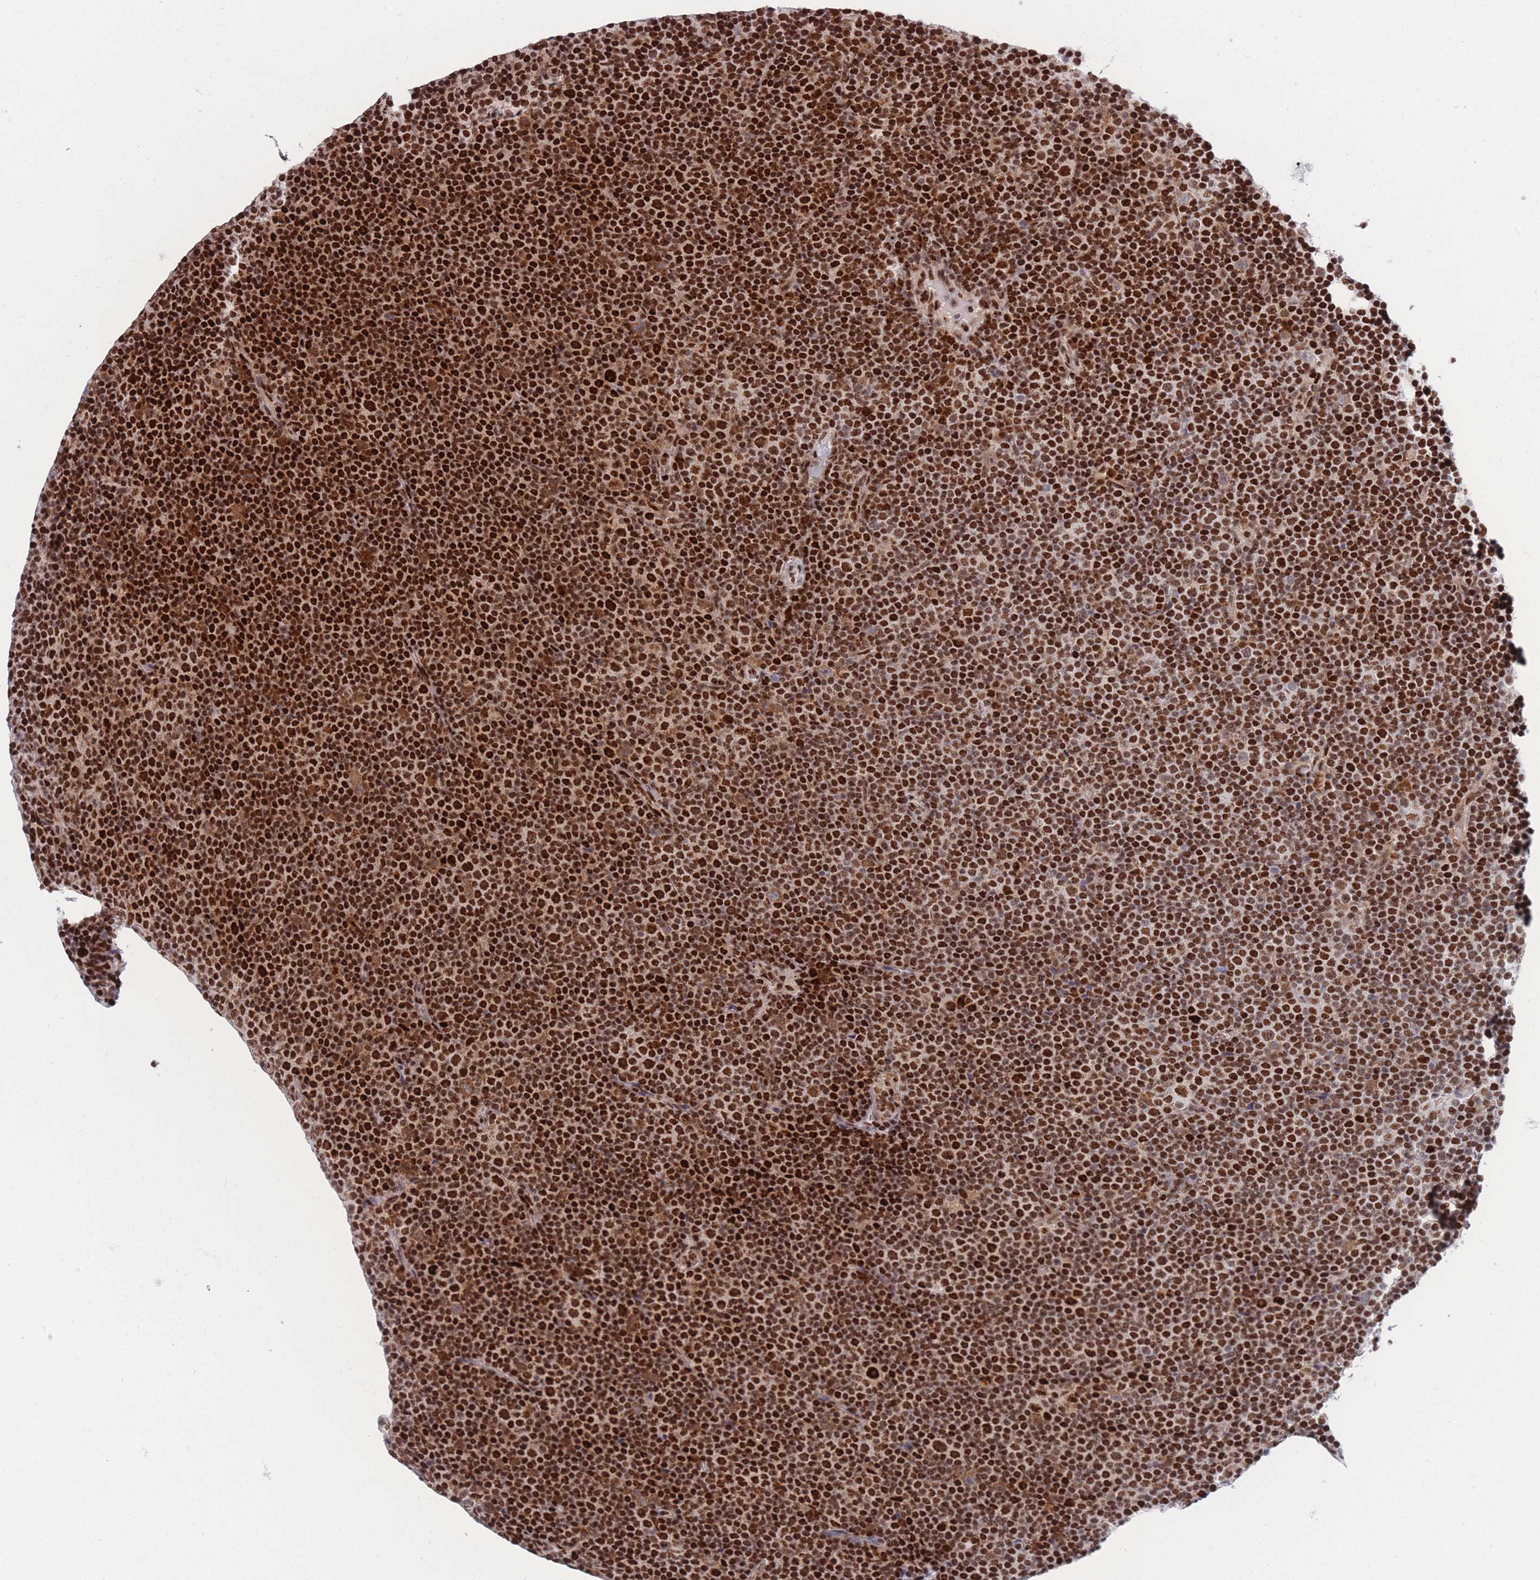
{"staining": {"intensity": "strong", "quantity": ">75%", "location": "nuclear"}, "tissue": "lymphoma", "cell_type": "Tumor cells", "image_type": "cancer", "snomed": [{"axis": "morphology", "description": "Malignant lymphoma, non-Hodgkin's type, Low grade"}, {"axis": "topography", "description": "Lymph node"}], "caption": "Immunohistochemical staining of human low-grade malignant lymphoma, non-Hodgkin's type exhibits high levels of strong nuclear protein expression in approximately >75% of tumor cells.", "gene": "DNAJC3", "patient": {"sex": "female", "age": 67}}